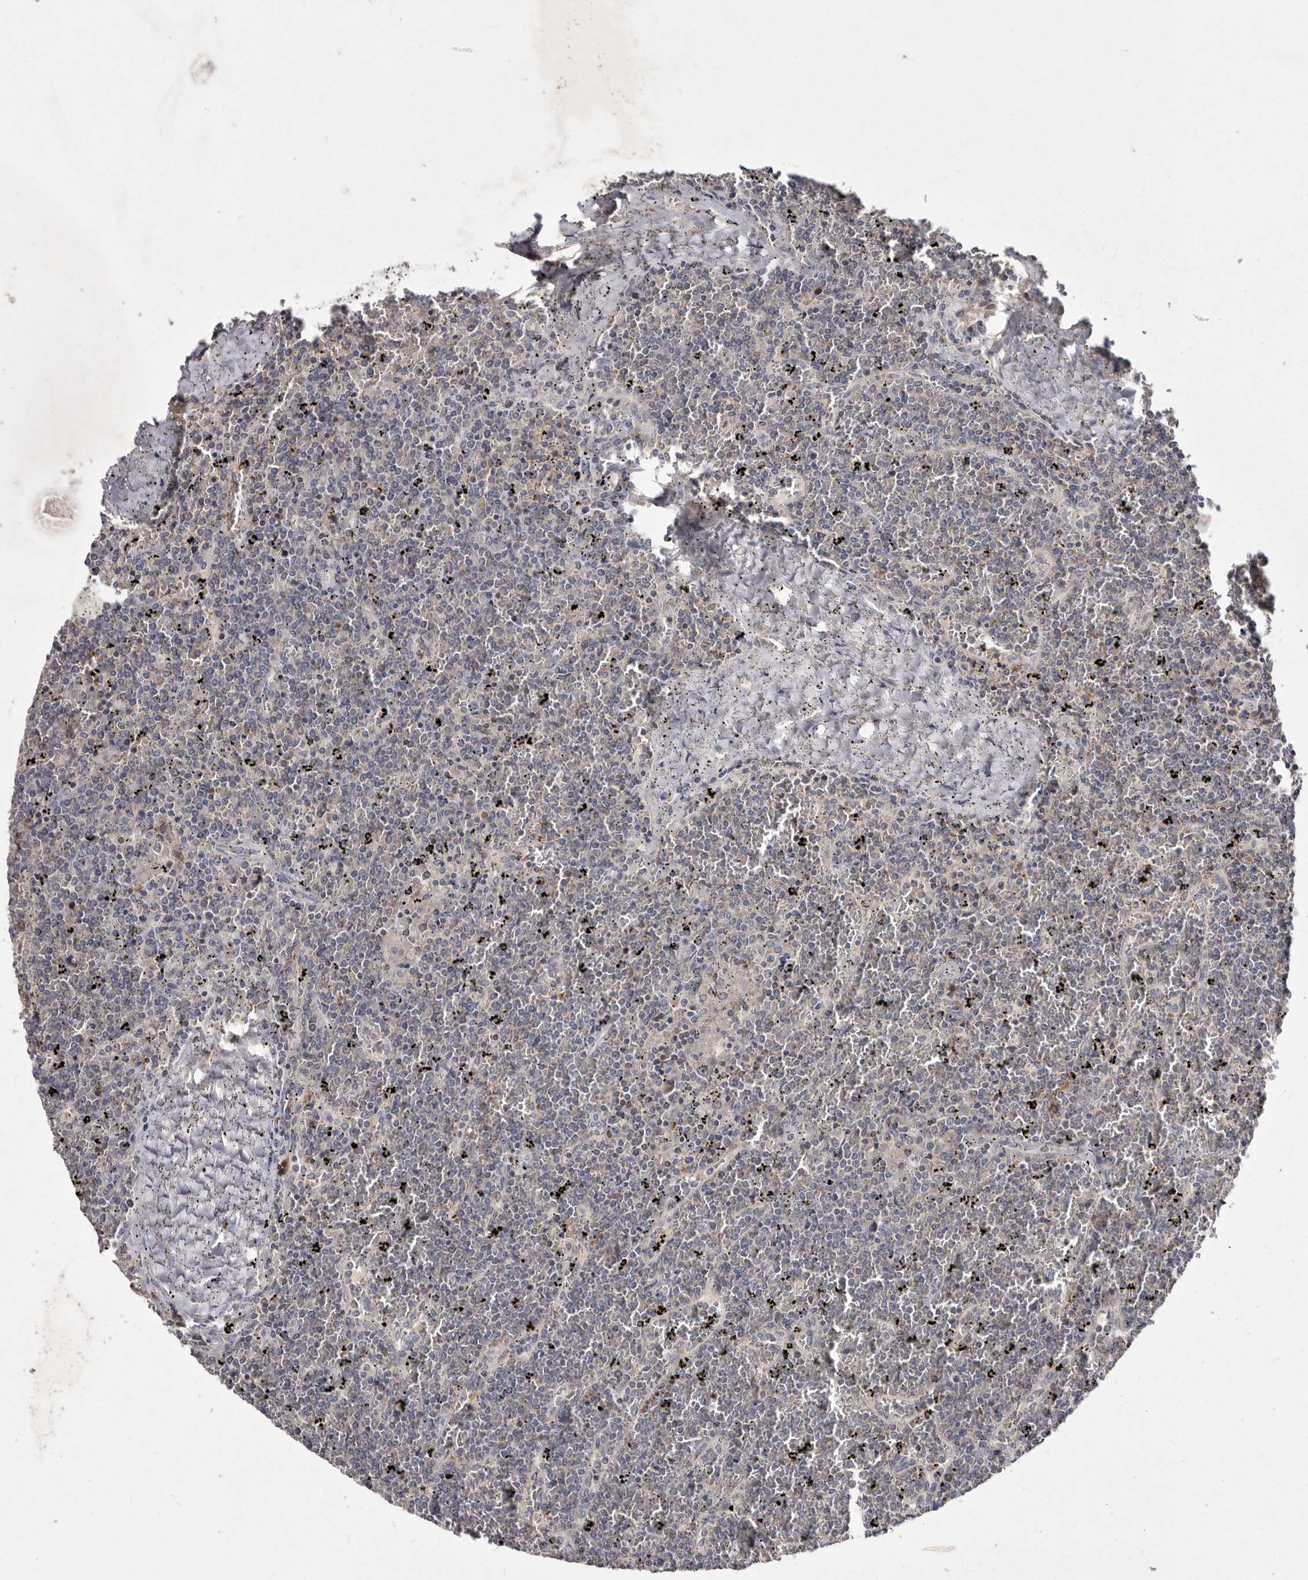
{"staining": {"intensity": "negative", "quantity": "none", "location": "none"}, "tissue": "lymphoma", "cell_type": "Tumor cells", "image_type": "cancer", "snomed": [{"axis": "morphology", "description": "Malignant lymphoma, non-Hodgkin's type, Low grade"}, {"axis": "topography", "description": "Spleen"}], "caption": "Immunohistochemistry micrograph of neoplastic tissue: lymphoma stained with DAB (3,3'-diaminobenzidine) reveals no significant protein positivity in tumor cells.", "gene": "TNFSF14", "patient": {"sex": "female", "age": 19}}